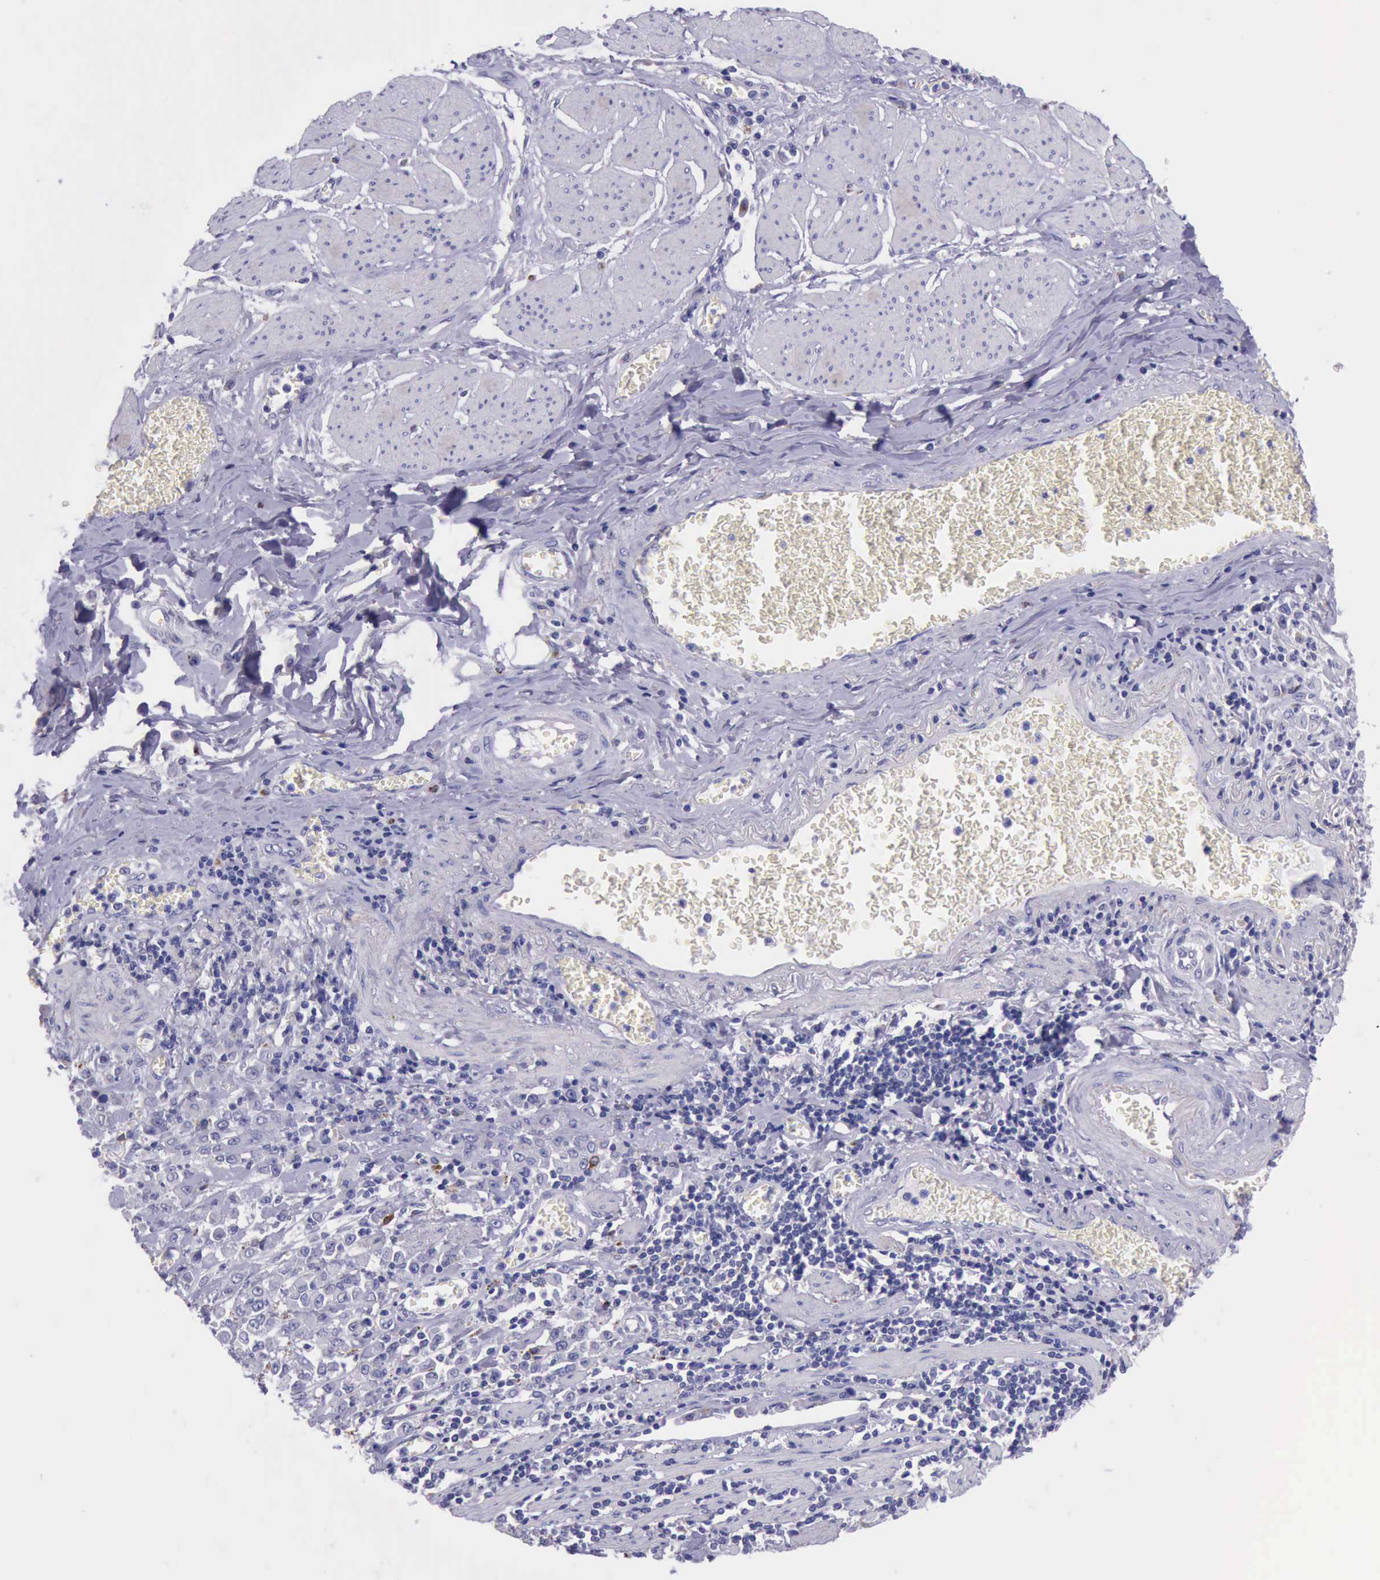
{"staining": {"intensity": "negative", "quantity": "none", "location": "none"}, "tissue": "stomach cancer", "cell_type": "Tumor cells", "image_type": "cancer", "snomed": [{"axis": "morphology", "description": "Adenocarcinoma, NOS"}, {"axis": "topography", "description": "Stomach"}], "caption": "The immunohistochemistry histopathology image has no significant staining in tumor cells of stomach cancer tissue.", "gene": "GLA", "patient": {"sex": "male", "age": 72}}